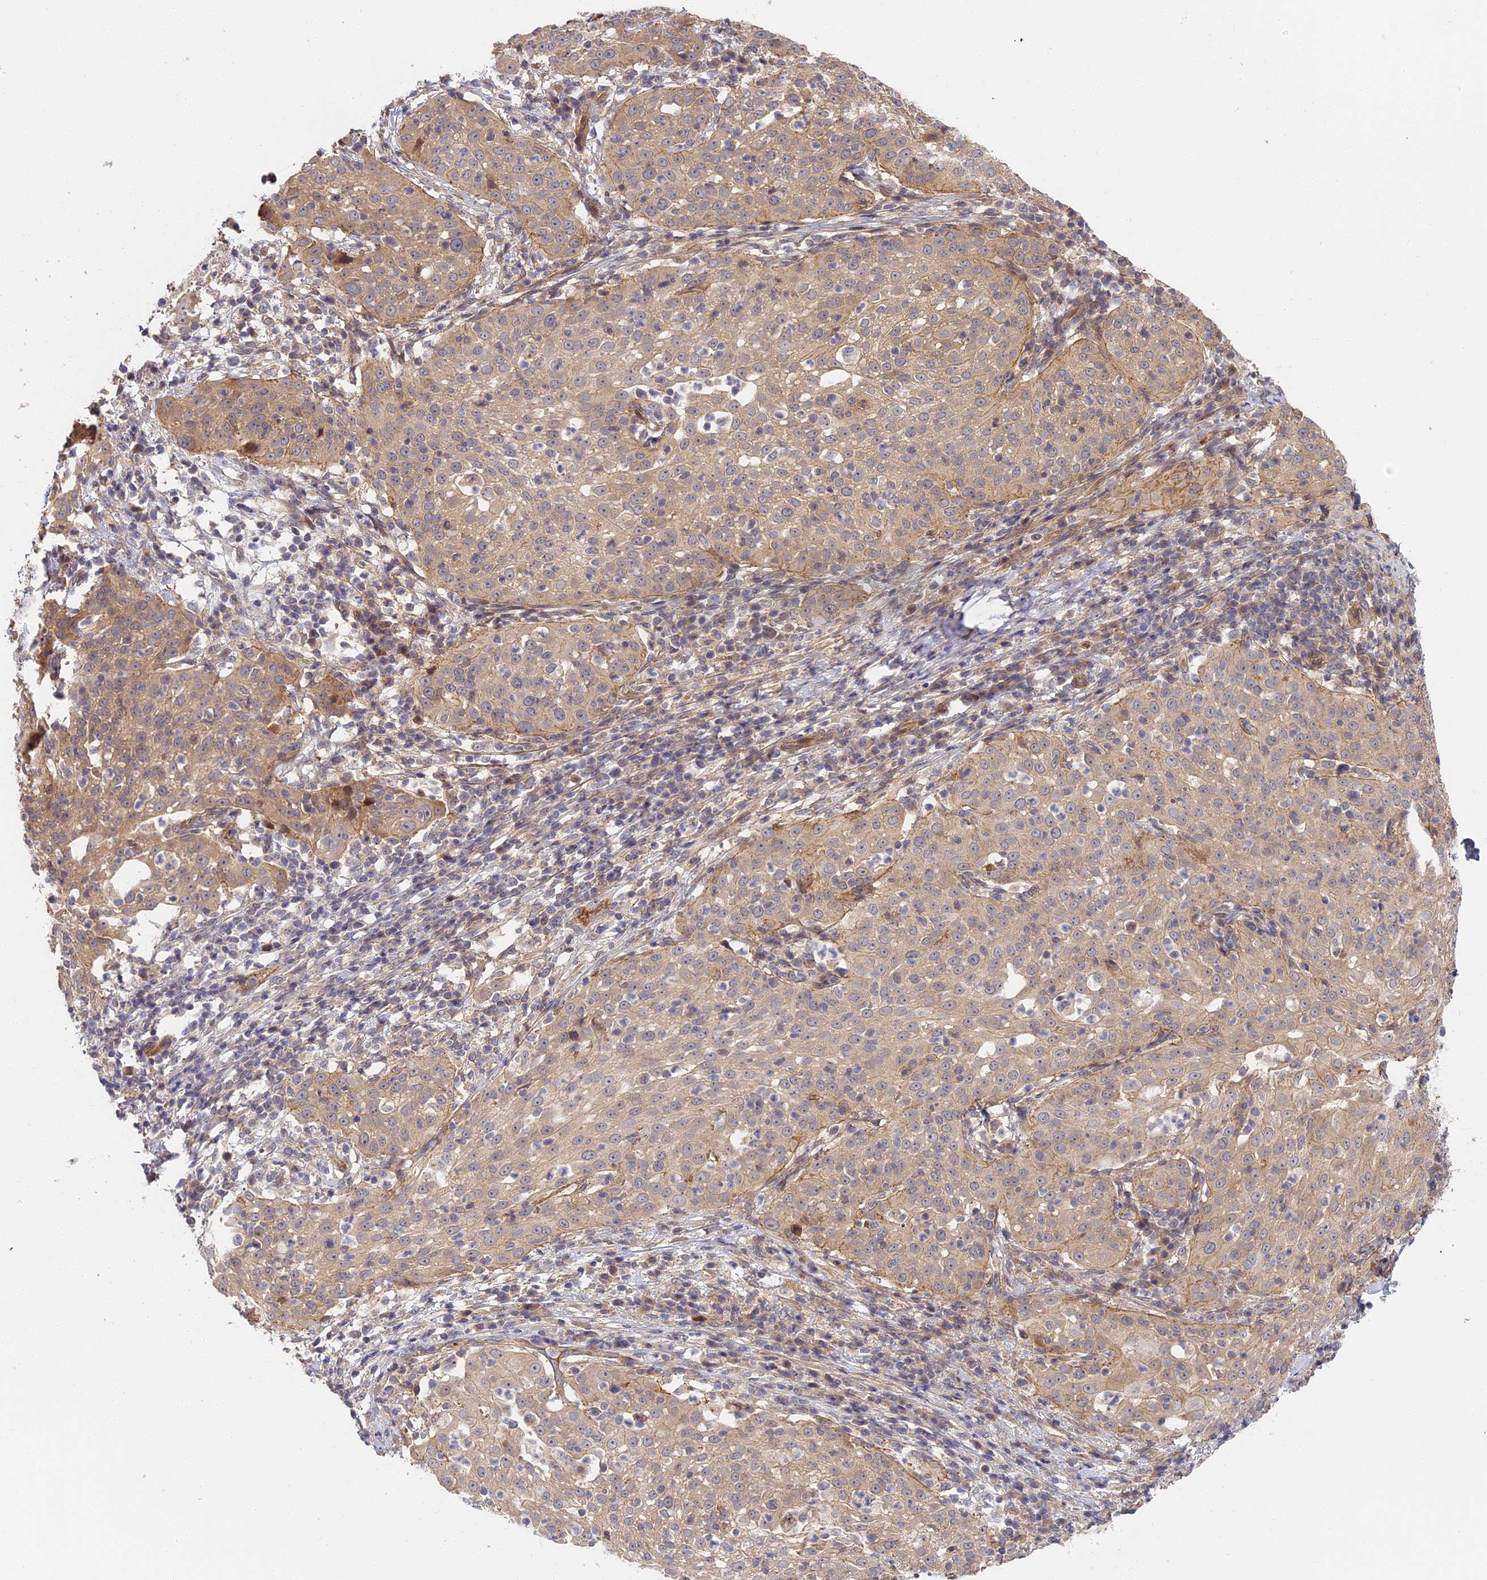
{"staining": {"intensity": "weak", "quantity": ">75%", "location": "cytoplasmic/membranous"}, "tissue": "cervical cancer", "cell_type": "Tumor cells", "image_type": "cancer", "snomed": [{"axis": "morphology", "description": "Squamous cell carcinoma, NOS"}, {"axis": "topography", "description": "Cervix"}], "caption": "High-power microscopy captured an IHC micrograph of cervical cancer, revealing weak cytoplasmic/membranous staining in approximately >75% of tumor cells. The protein is stained brown, and the nuclei are stained in blue (DAB IHC with brightfield microscopy, high magnification).", "gene": "MISP3", "patient": {"sex": "female", "age": 57}}